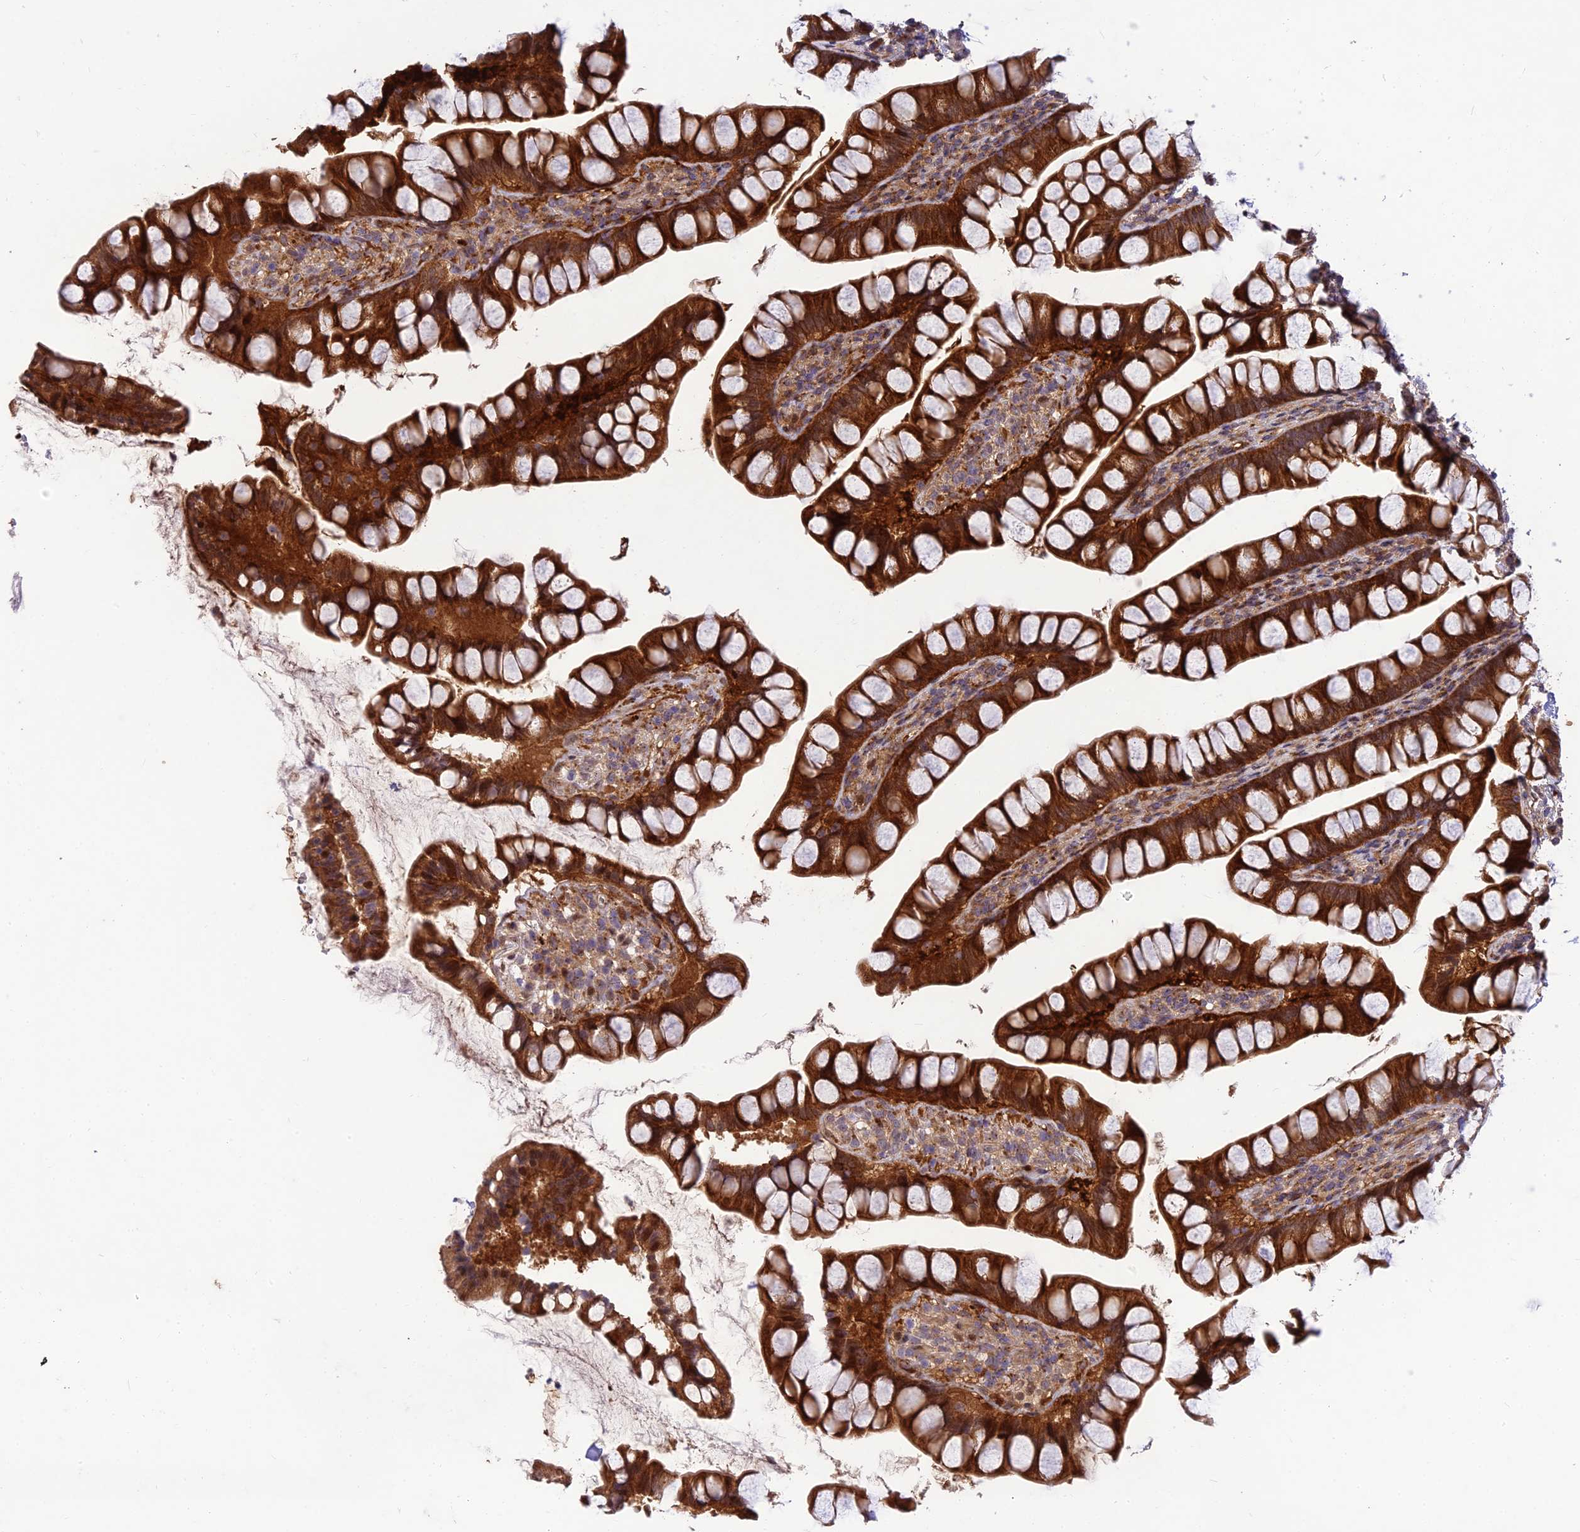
{"staining": {"intensity": "strong", "quantity": ">75%", "location": "cytoplasmic/membranous"}, "tissue": "small intestine", "cell_type": "Glandular cells", "image_type": "normal", "snomed": [{"axis": "morphology", "description": "Normal tissue, NOS"}, {"axis": "topography", "description": "Small intestine"}], "caption": "Immunohistochemical staining of benign human small intestine exhibits high levels of strong cytoplasmic/membranous staining in approximately >75% of glandular cells.", "gene": "MKKS", "patient": {"sex": "male", "age": 70}}